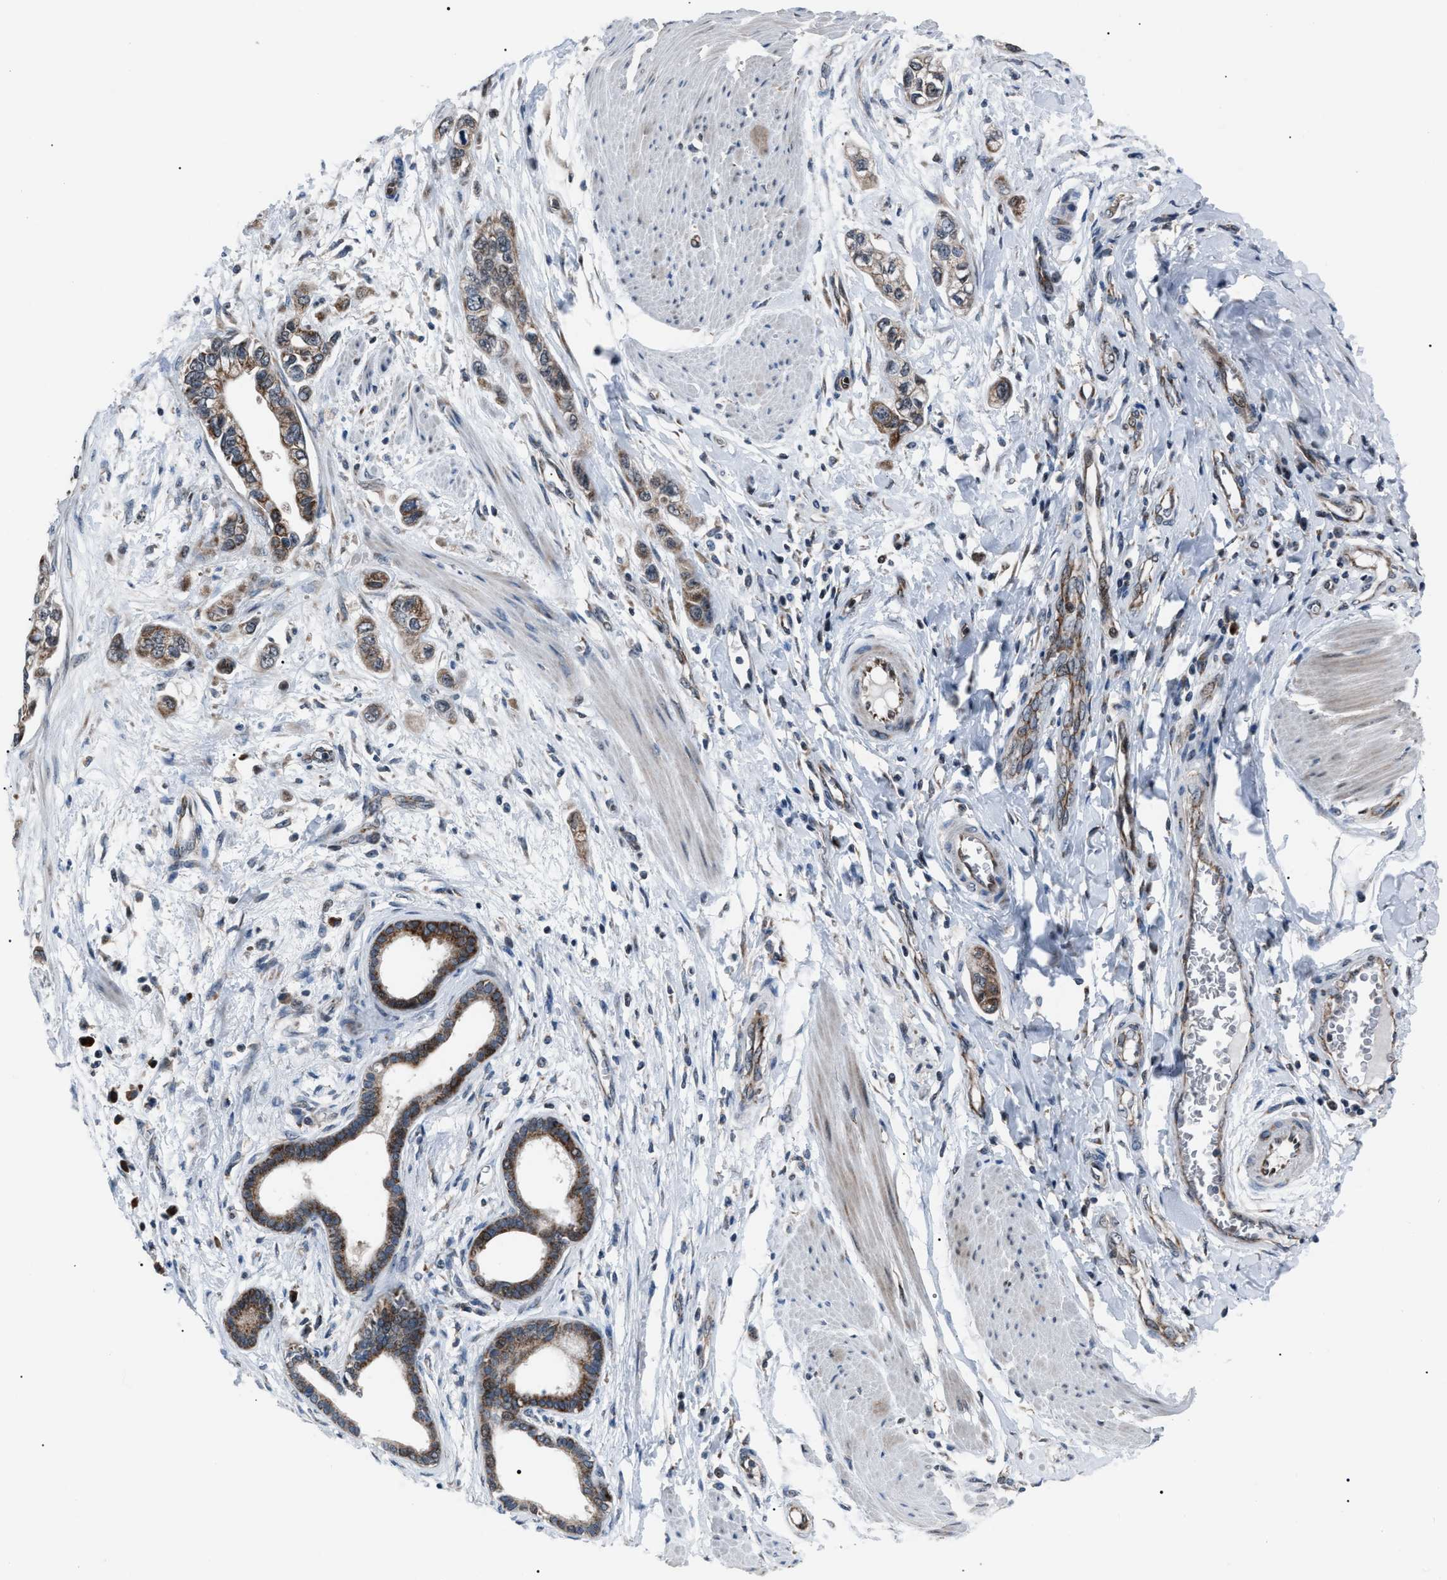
{"staining": {"intensity": "moderate", "quantity": ">75%", "location": "cytoplasmic/membranous"}, "tissue": "pancreatic cancer", "cell_type": "Tumor cells", "image_type": "cancer", "snomed": [{"axis": "morphology", "description": "Adenocarcinoma, NOS"}, {"axis": "topography", "description": "Pancreas"}], "caption": "IHC (DAB (3,3'-diaminobenzidine)) staining of pancreatic adenocarcinoma exhibits moderate cytoplasmic/membranous protein staining in about >75% of tumor cells.", "gene": "AGO2", "patient": {"sex": "male", "age": 74}}